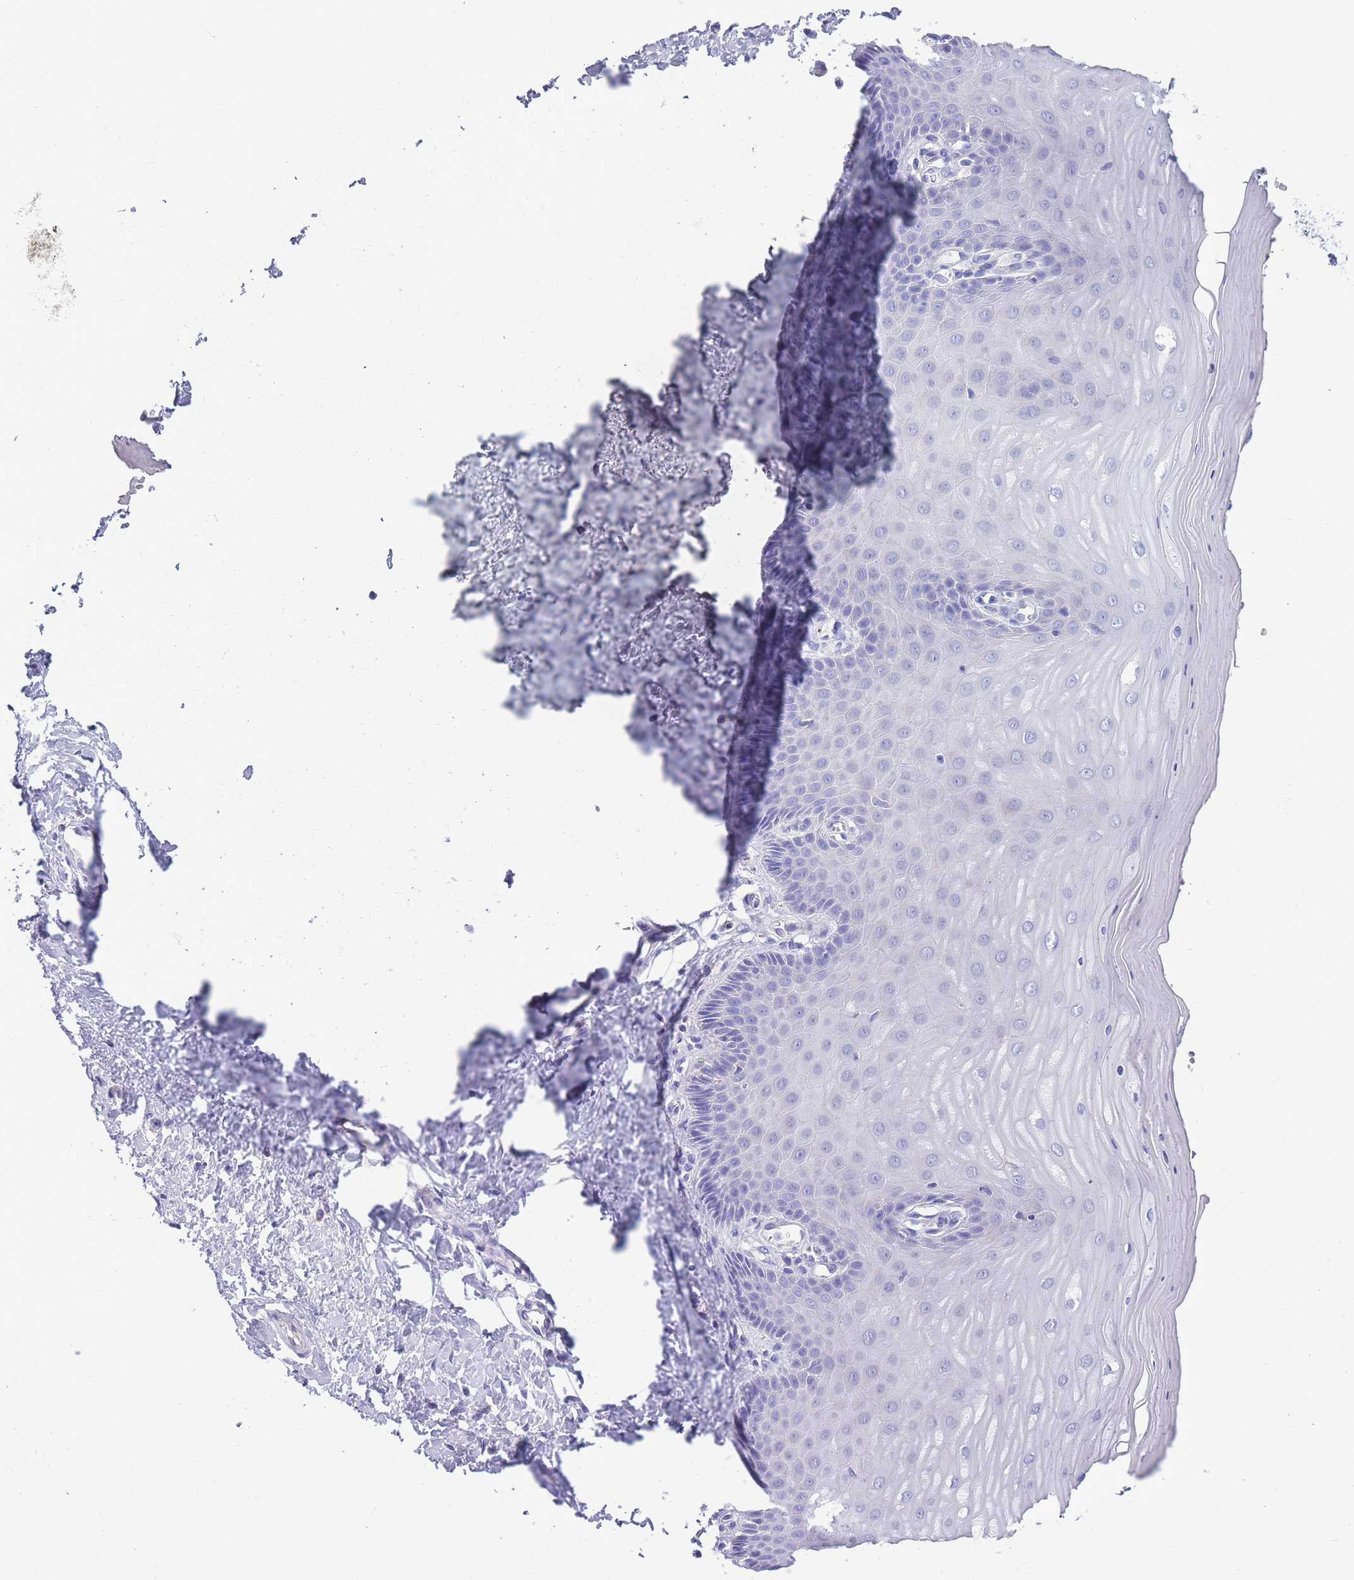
{"staining": {"intensity": "negative", "quantity": "none", "location": "none"}, "tissue": "cervix", "cell_type": "Glandular cells", "image_type": "normal", "snomed": [{"axis": "morphology", "description": "Normal tissue, NOS"}, {"axis": "topography", "description": "Cervix"}], "caption": "IHC of benign human cervix reveals no positivity in glandular cells.", "gene": "INTS2", "patient": {"sex": "female", "age": 55}}